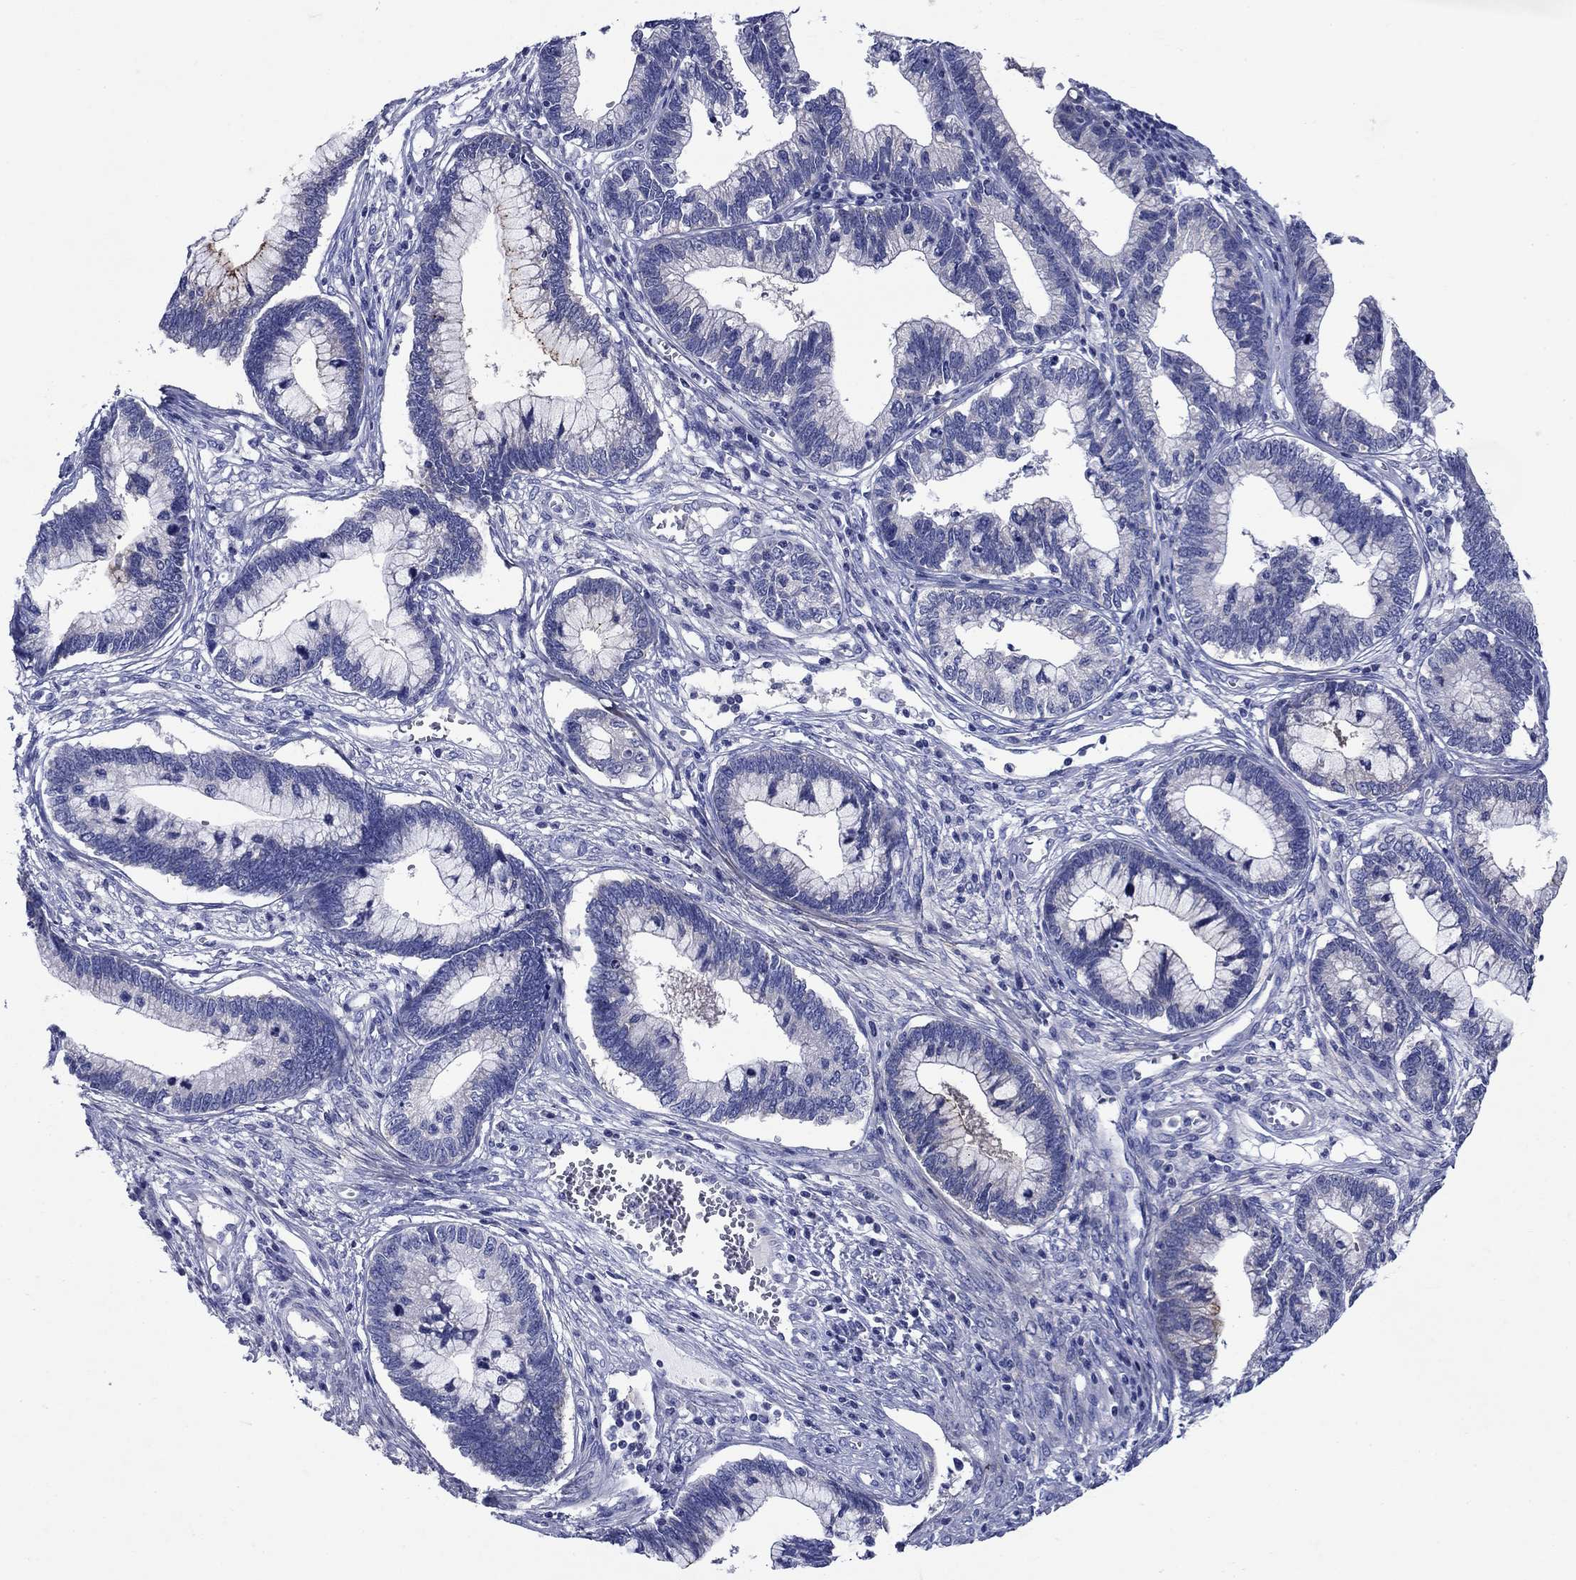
{"staining": {"intensity": "negative", "quantity": "none", "location": "none"}, "tissue": "cervical cancer", "cell_type": "Tumor cells", "image_type": "cancer", "snomed": [{"axis": "morphology", "description": "Adenocarcinoma, NOS"}, {"axis": "topography", "description": "Cervix"}], "caption": "Immunohistochemical staining of cervical cancer displays no significant staining in tumor cells.", "gene": "SULT2B1", "patient": {"sex": "female", "age": 44}}